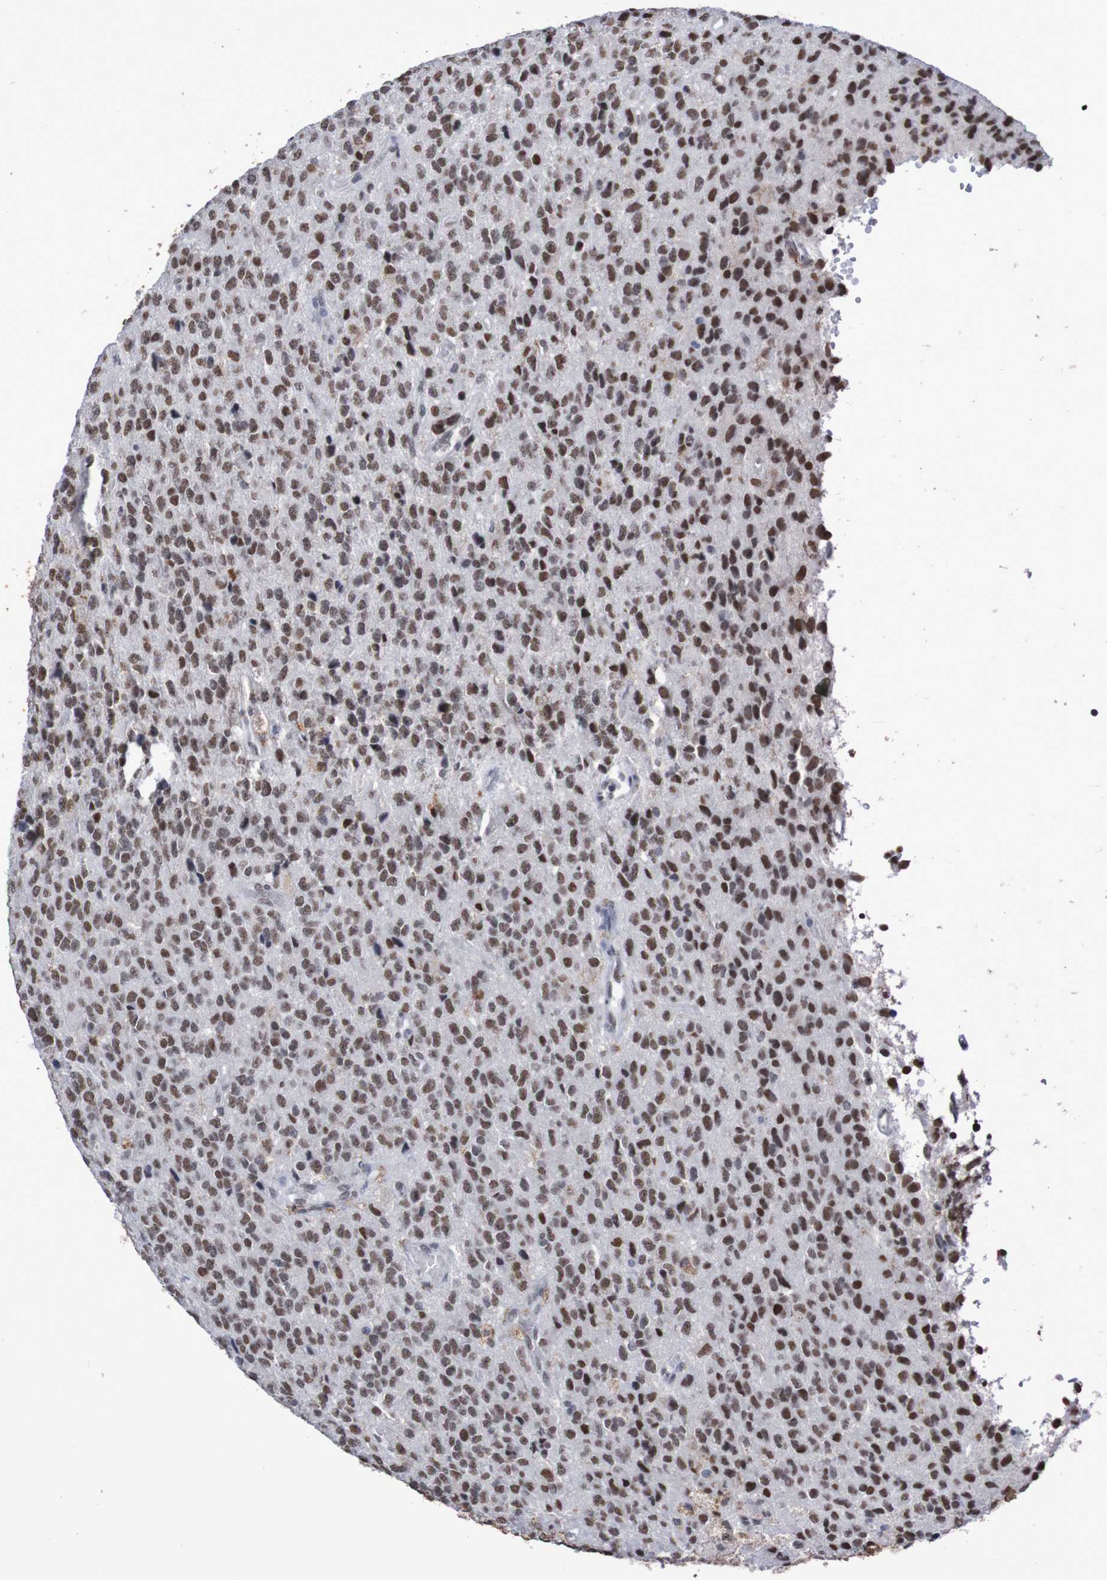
{"staining": {"intensity": "strong", "quantity": "25%-75%", "location": "nuclear"}, "tissue": "glioma", "cell_type": "Tumor cells", "image_type": "cancer", "snomed": [{"axis": "morphology", "description": "Glioma, malignant, High grade"}, {"axis": "topography", "description": "pancreas cauda"}], "caption": "Immunohistochemistry (IHC) of glioma shows high levels of strong nuclear staining in approximately 25%-75% of tumor cells.", "gene": "MRTFB", "patient": {"sex": "male", "age": 60}}